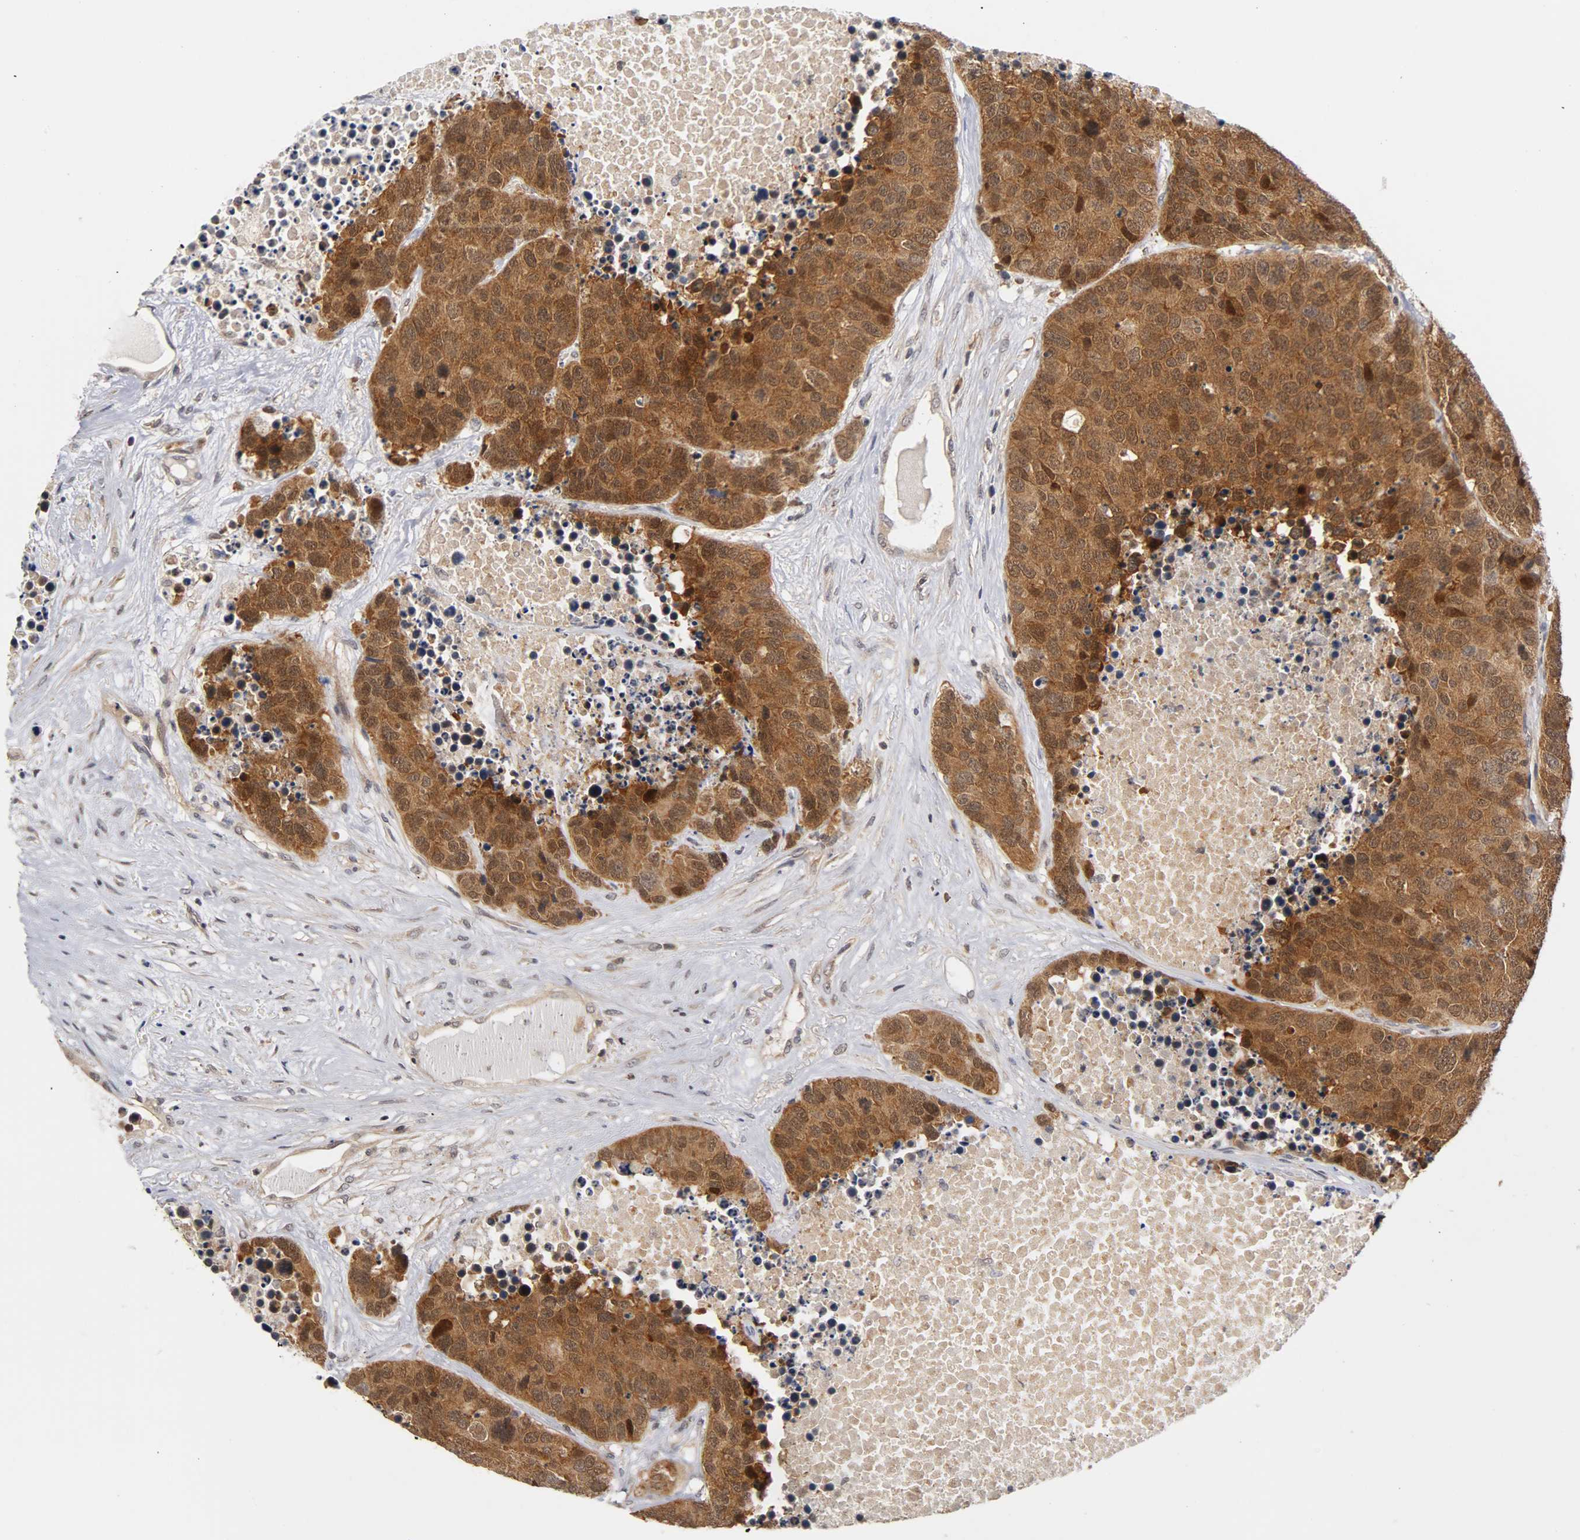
{"staining": {"intensity": "strong", "quantity": ">75%", "location": "cytoplasmic/membranous,nuclear"}, "tissue": "carcinoid", "cell_type": "Tumor cells", "image_type": "cancer", "snomed": [{"axis": "morphology", "description": "Carcinoid, malignant, NOS"}, {"axis": "topography", "description": "Lung"}], "caption": "Immunohistochemical staining of malignant carcinoid displays strong cytoplasmic/membranous and nuclear protein staining in about >75% of tumor cells. Immunohistochemistry stains the protein of interest in brown and the nuclei are stained blue.", "gene": "UBE2M", "patient": {"sex": "male", "age": 60}}